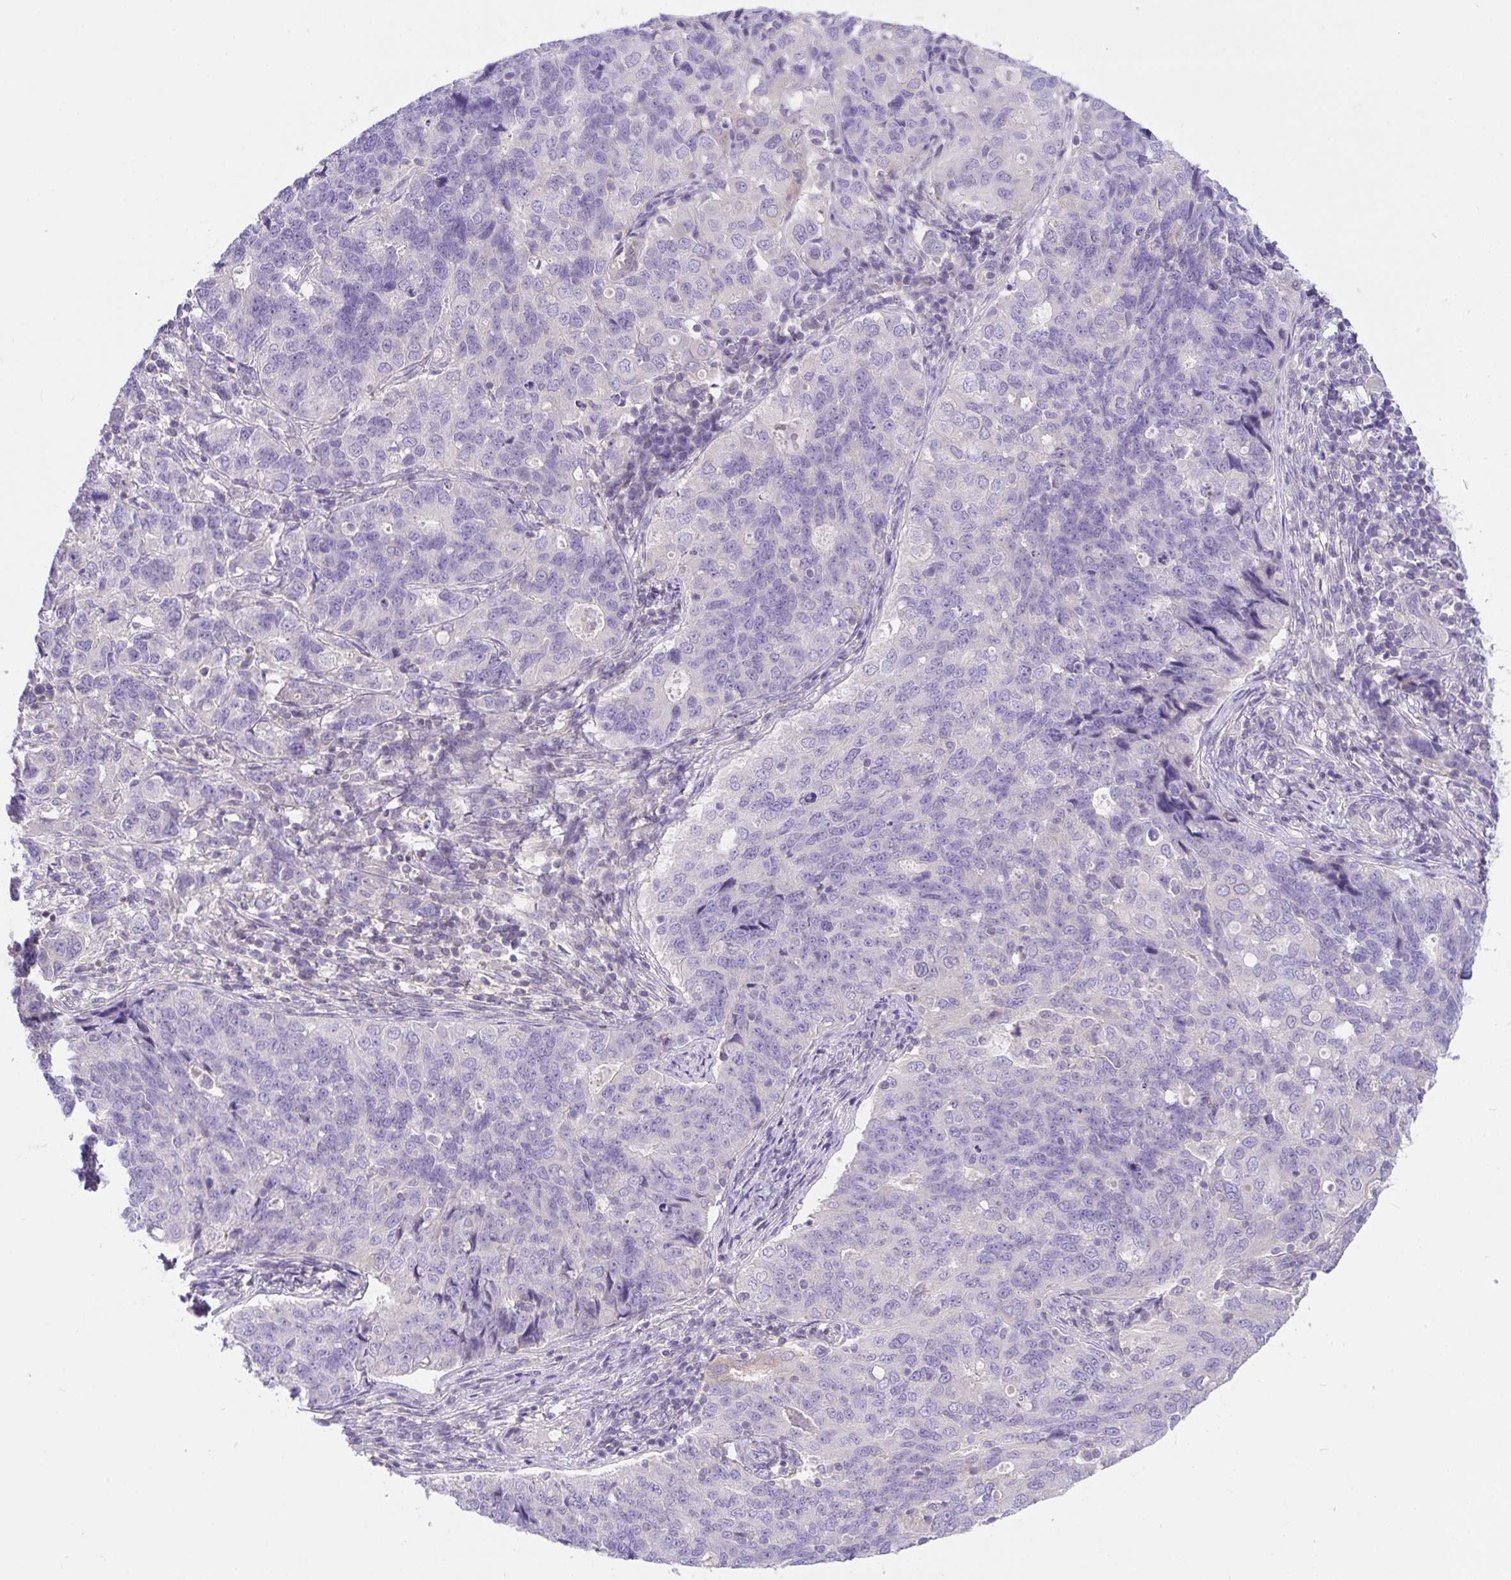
{"staining": {"intensity": "negative", "quantity": "none", "location": "none"}, "tissue": "endometrial cancer", "cell_type": "Tumor cells", "image_type": "cancer", "snomed": [{"axis": "morphology", "description": "Adenocarcinoma, NOS"}, {"axis": "topography", "description": "Endometrium"}], "caption": "Immunohistochemistry of human adenocarcinoma (endometrial) displays no staining in tumor cells.", "gene": "TLN2", "patient": {"sex": "female", "age": 43}}